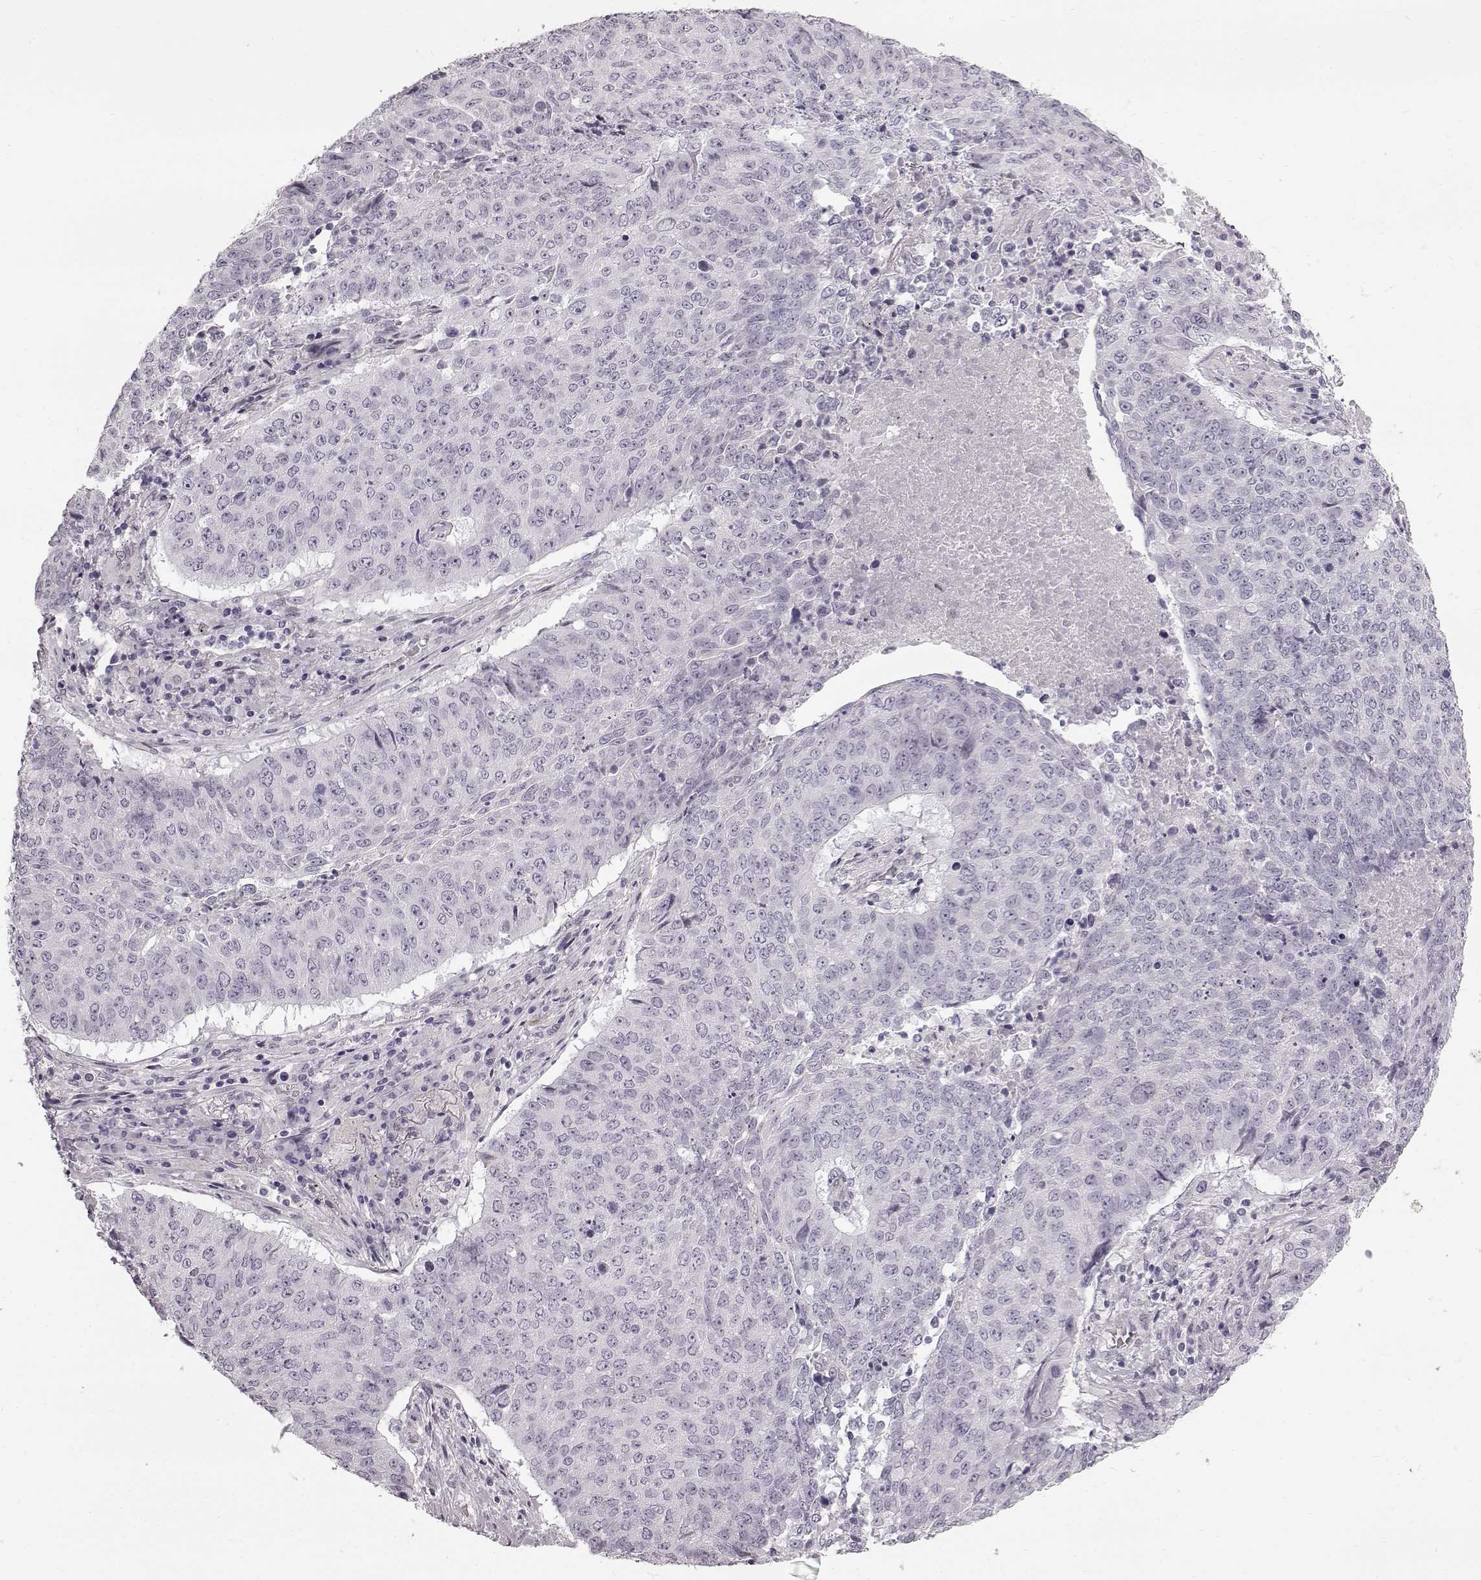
{"staining": {"intensity": "negative", "quantity": "none", "location": "none"}, "tissue": "lung cancer", "cell_type": "Tumor cells", "image_type": "cancer", "snomed": [{"axis": "morphology", "description": "Normal tissue, NOS"}, {"axis": "morphology", "description": "Squamous cell carcinoma, NOS"}, {"axis": "topography", "description": "Bronchus"}, {"axis": "topography", "description": "Lung"}], "caption": "The micrograph displays no significant positivity in tumor cells of lung squamous cell carcinoma. (Stains: DAB (3,3'-diaminobenzidine) immunohistochemistry (IHC) with hematoxylin counter stain, Microscopy: brightfield microscopy at high magnification).", "gene": "TCHHL1", "patient": {"sex": "male", "age": 64}}